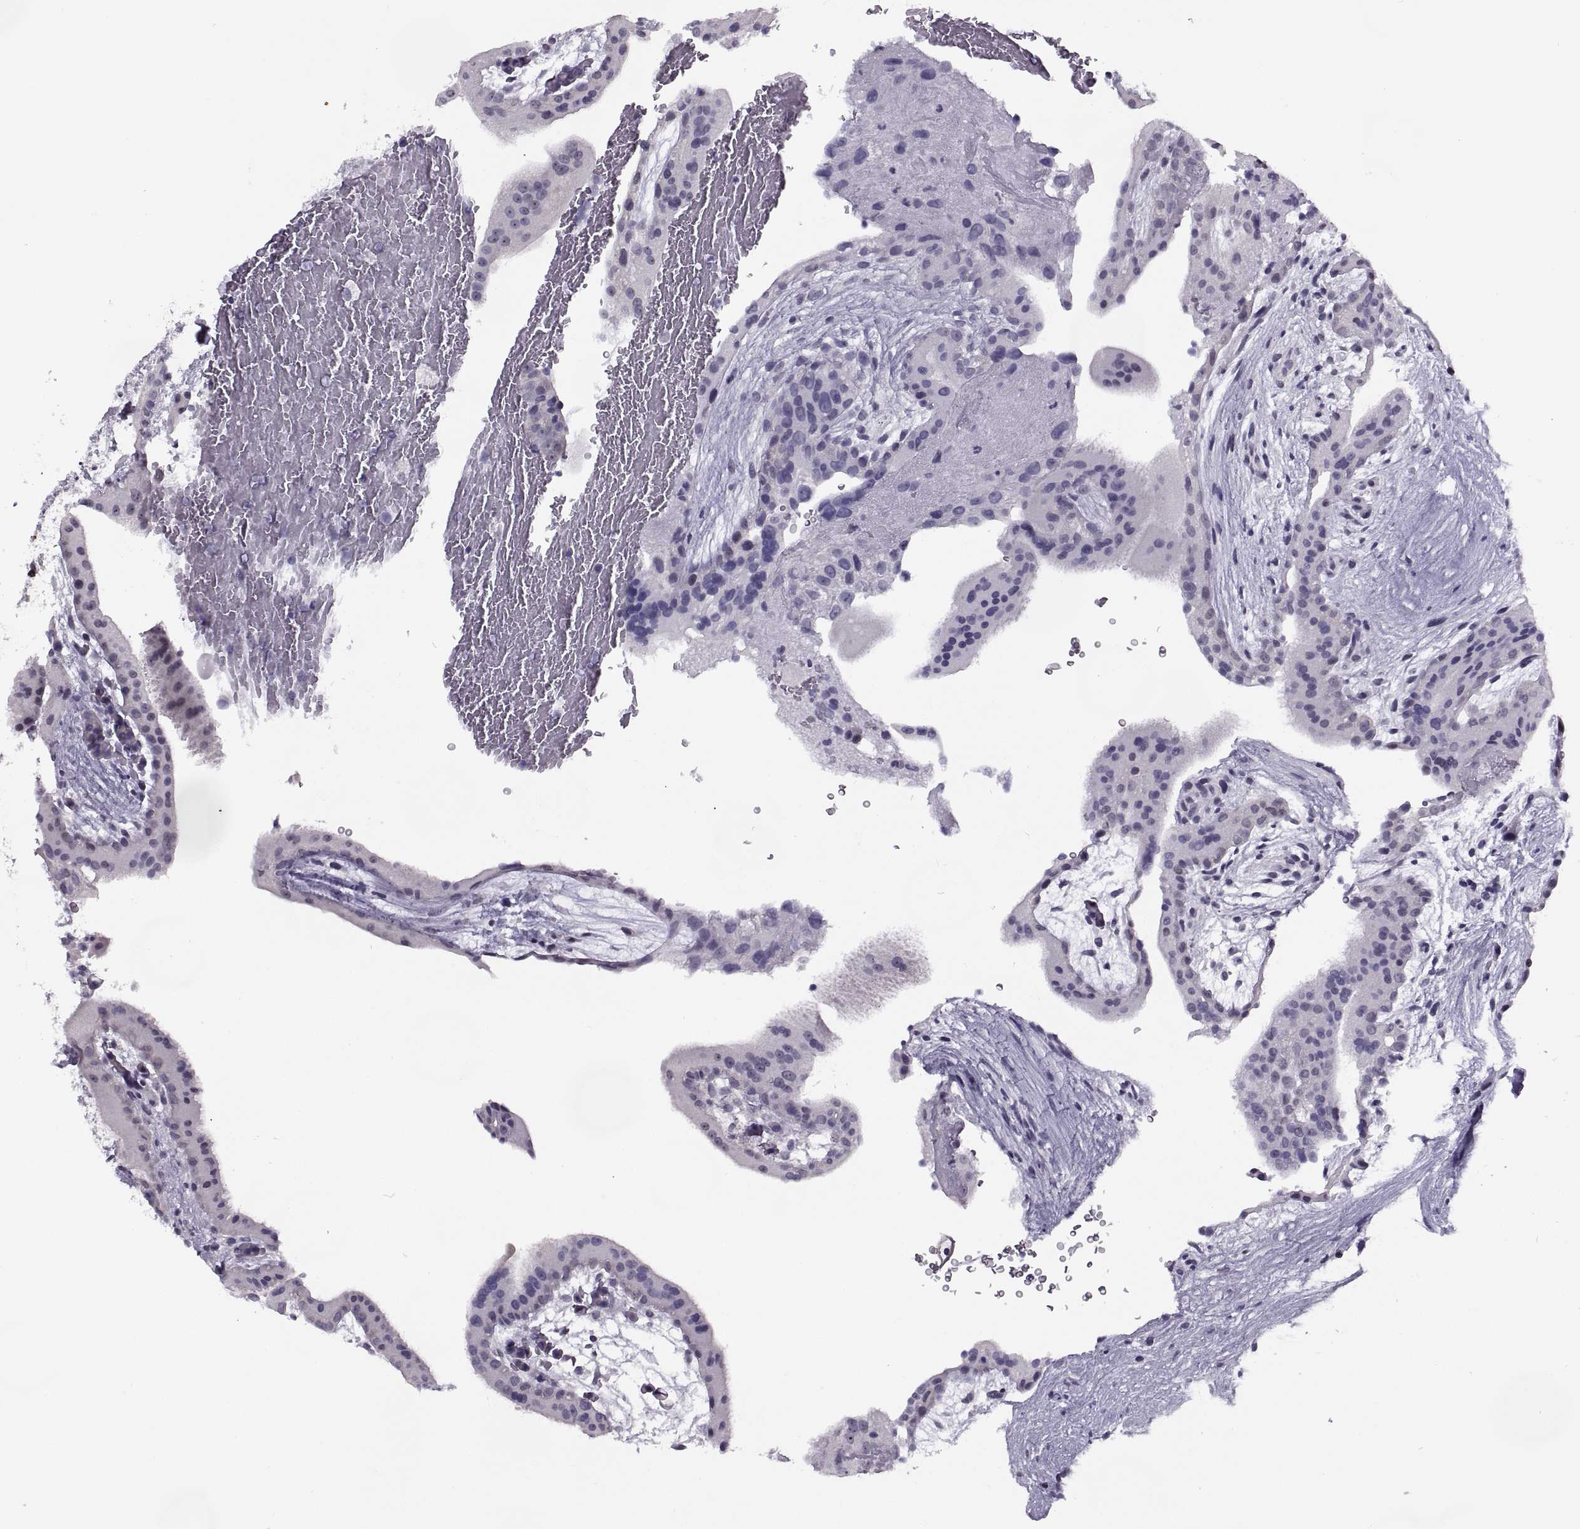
{"staining": {"intensity": "negative", "quantity": "none", "location": "none"}, "tissue": "placenta", "cell_type": "Decidual cells", "image_type": "normal", "snomed": [{"axis": "morphology", "description": "Normal tissue, NOS"}, {"axis": "topography", "description": "Placenta"}], "caption": "Immunohistochemistry of benign human placenta shows no staining in decidual cells.", "gene": "TBC1D3B", "patient": {"sex": "female", "age": 19}}